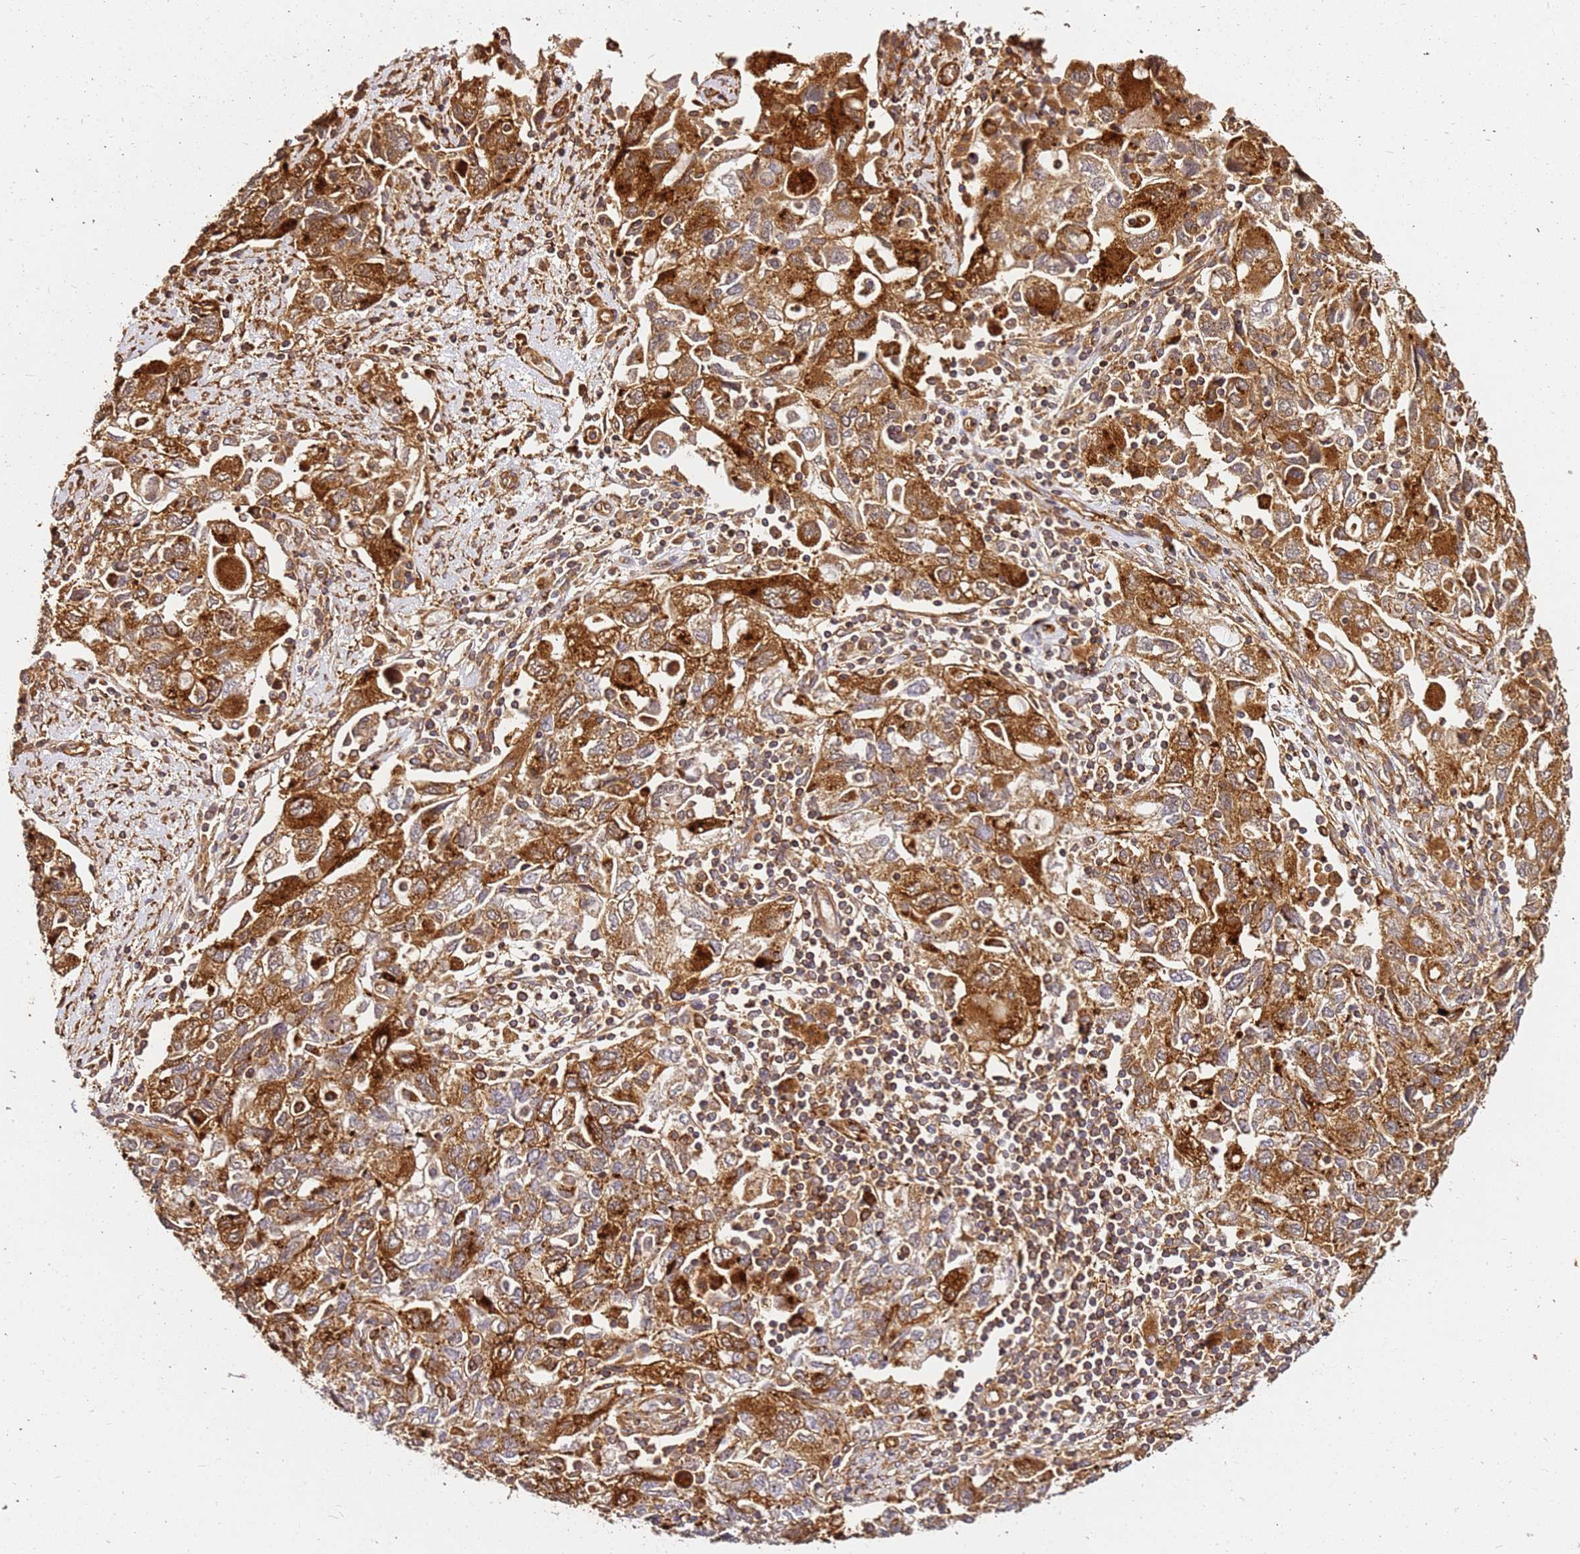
{"staining": {"intensity": "strong", "quantity": ">75%", "location": "cytoplasmic/membranous"}, "tissue": "ovarian cancer", "cell_type": "Tumor cells", "image_type": "cancer", "snomed": [{"axis": "morphology", "description": "Carcinoma, NOS"}, {"axis": "morphology", "description": "Cystadenocarcinoma, serous, NOS"}, {"axis": "topography", "description": "Ovary"}], "caption": "Ovarian cancer tissue demonstrates strong cytoplasmic/membranous staining in about >75% of tumor cells, visualized by immunohistochemistry. The staining was performed using DAB to visualize the protein expression in brown, while the nuclei were stained in blue with hematoxylin (Magnification: 20x).", "gene": "DVL3", "patient": {"sex": "female", "age": 69}}